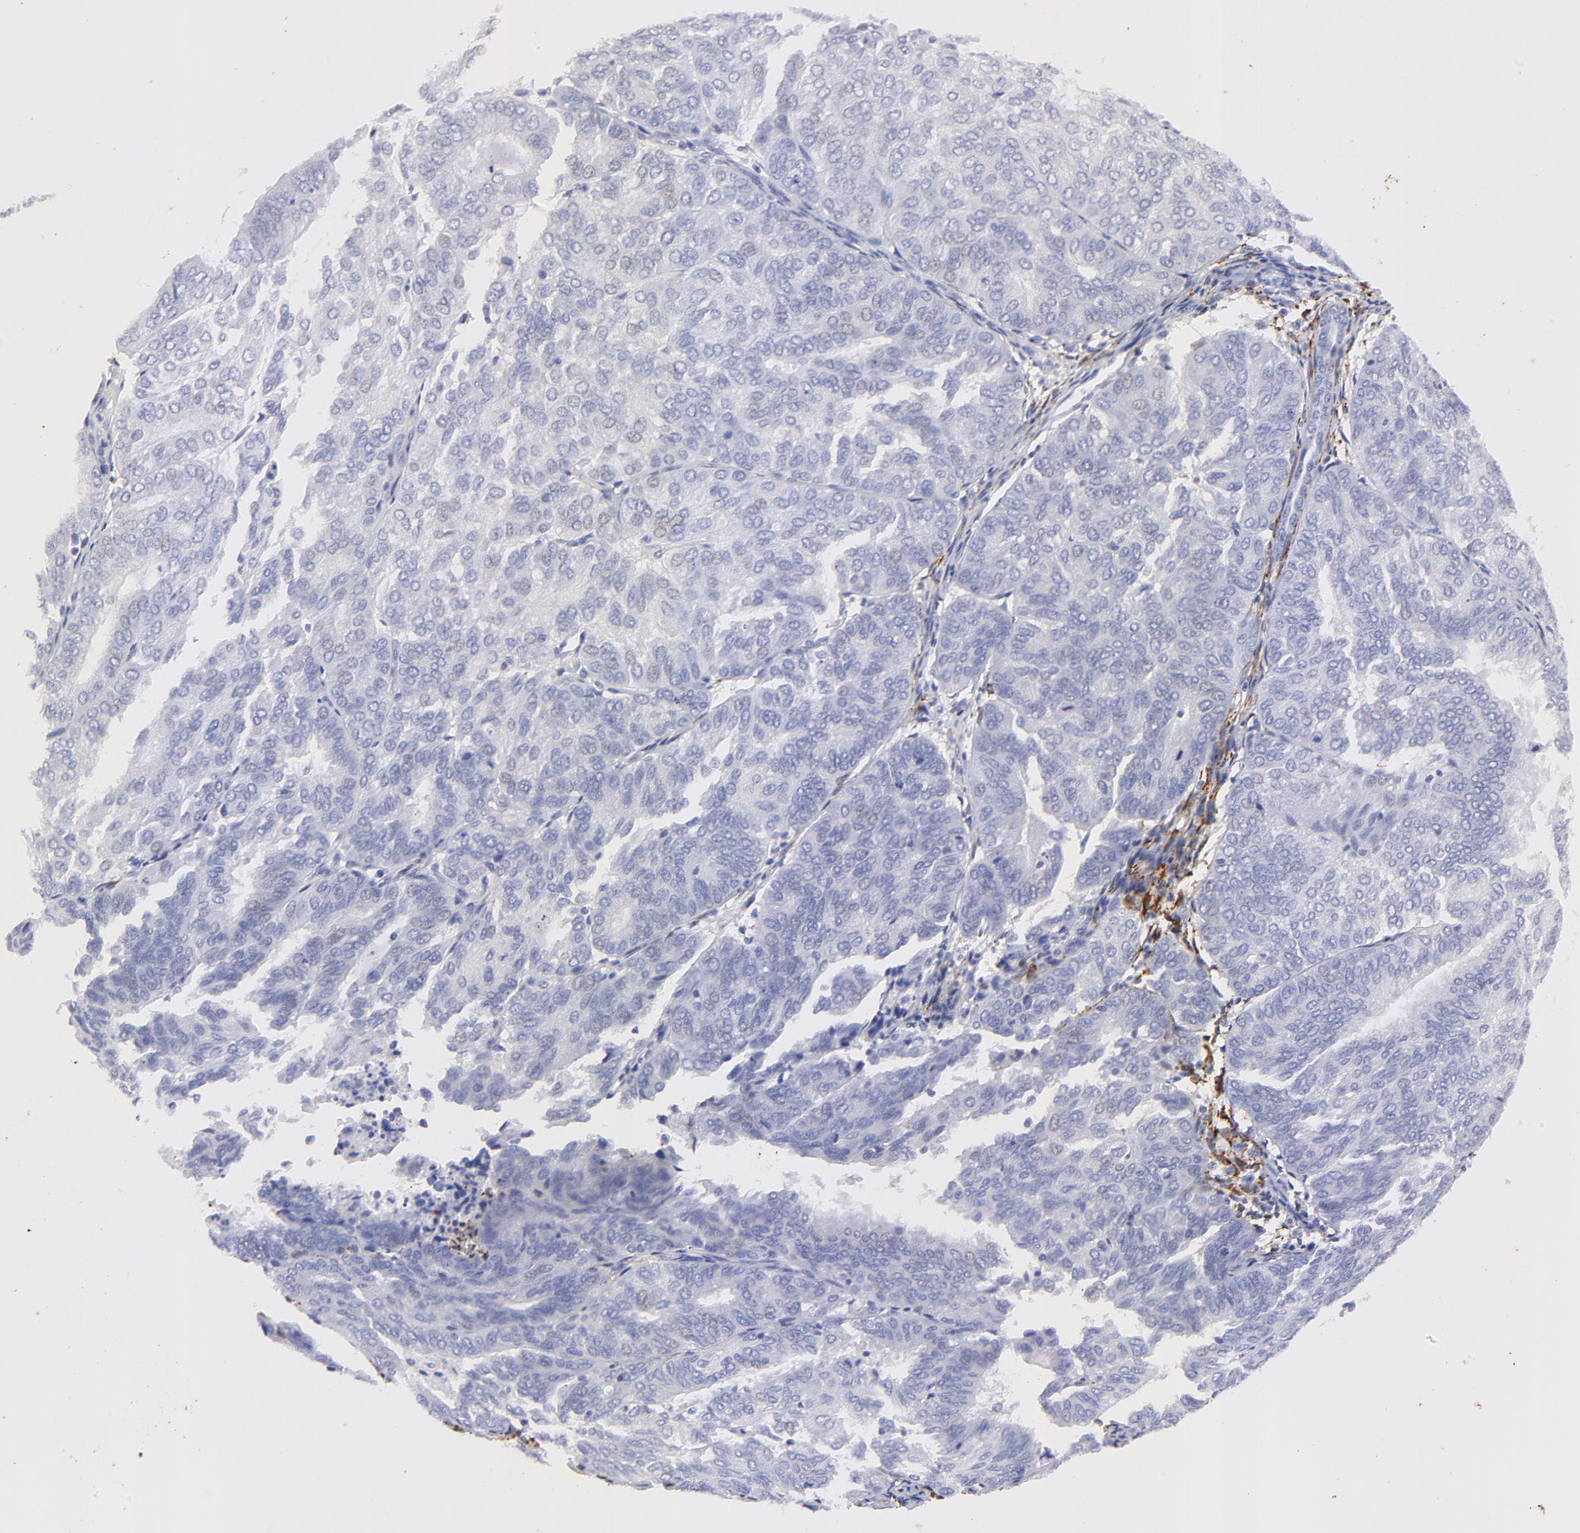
{"staining": {"intensity": "negative", "quantity": "none", "location": "none"}, "tissue": "endometrial cancer", "cell_type": "Tumor cells", "image_type": "cancer", "snomed": [{"axis": "morphology", "description": "Adenocarcinoma, NOS"}, {"axis": "topography", "description": "Endometrium"}], "caption": "Human endometrial adenocarcinoma stained for a protein using immunohistochemistry shows no staining in tumor cells.", "gene": "HORMAD2", "patient": {"sex": "female", "age": 59}}